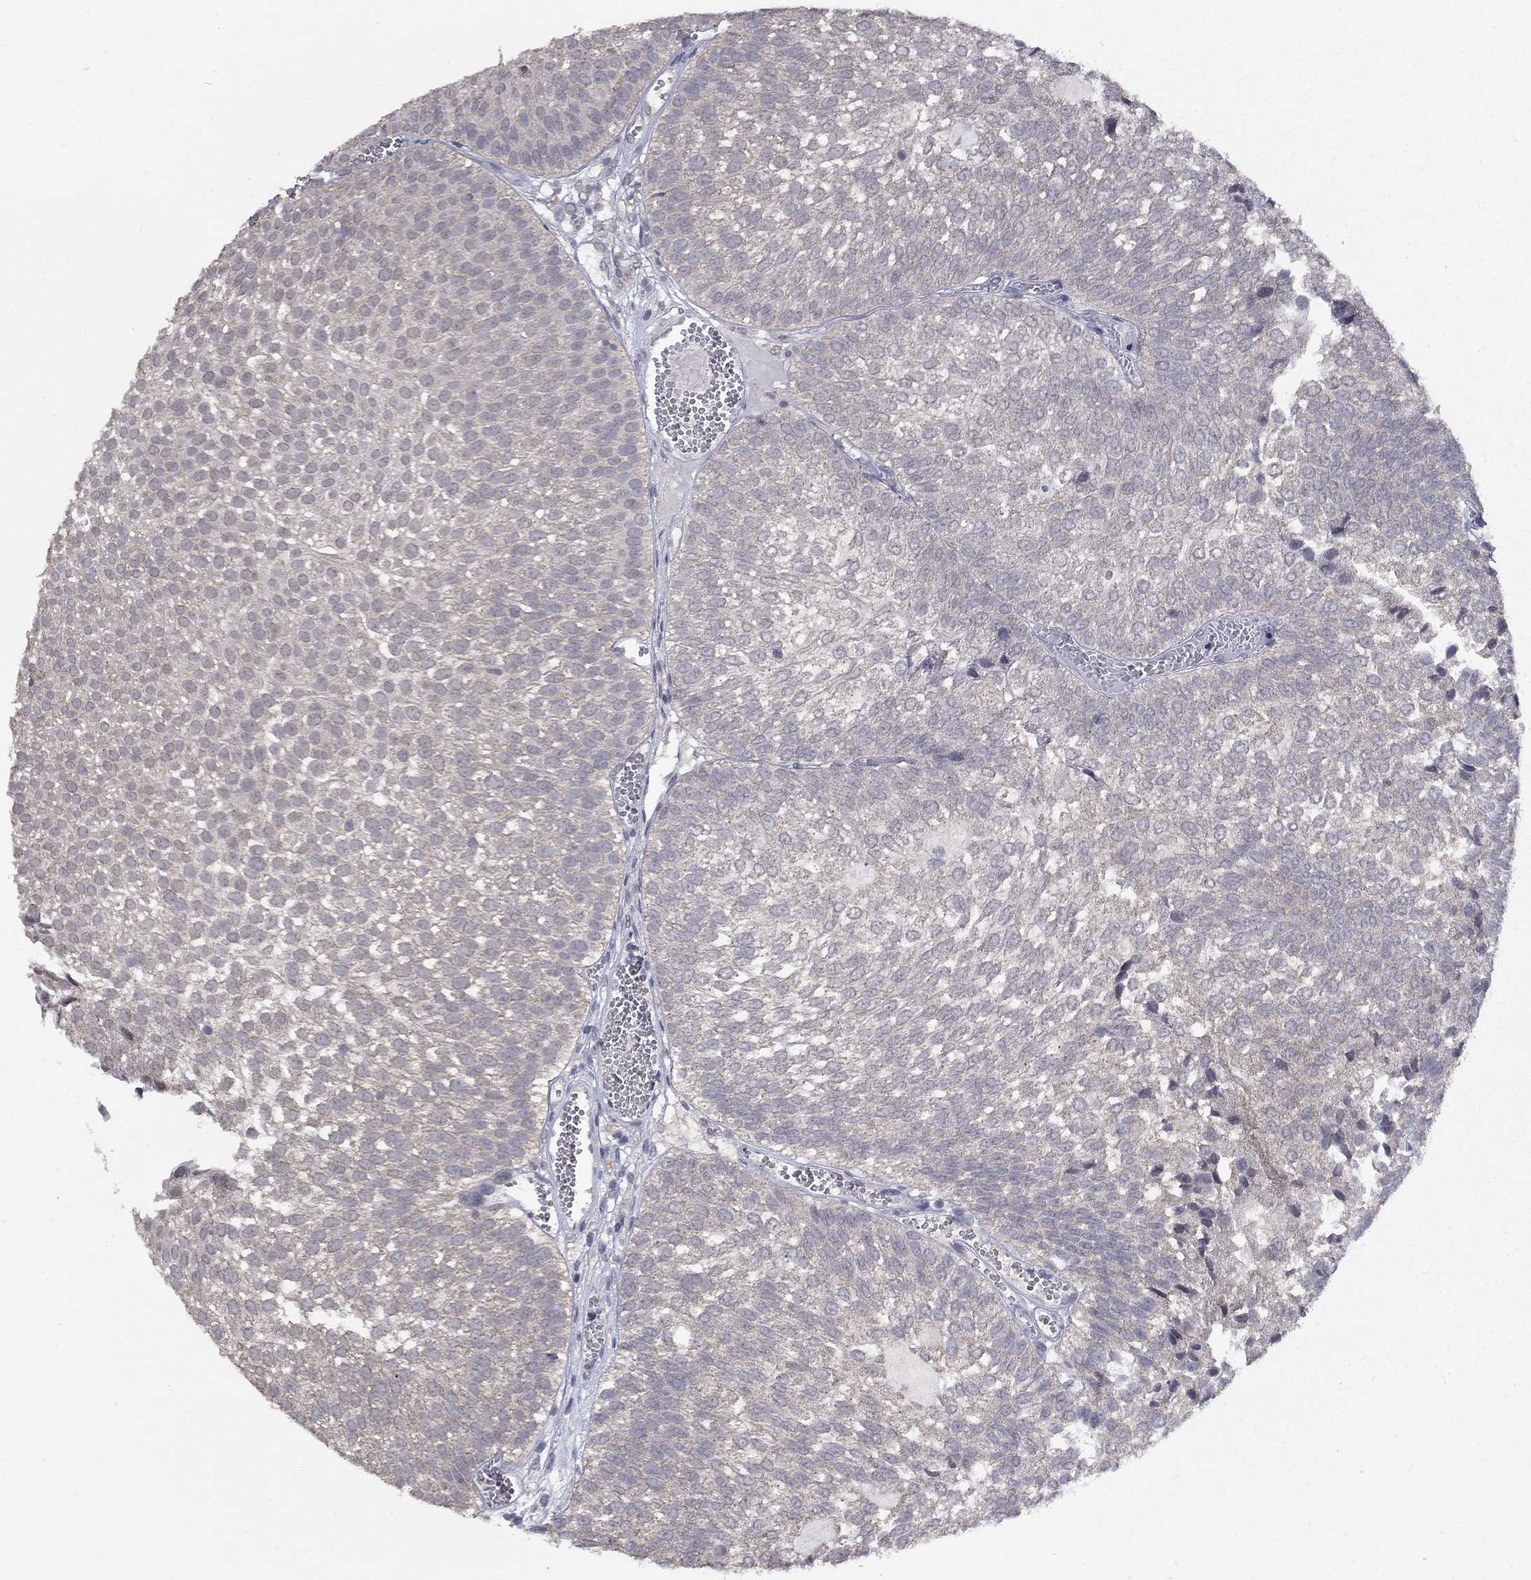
{"staining": {"intensity": "negative", "quantity": "none", "location": "none"}, "tissue": "urothelial cancer", "cell_type": "Tumor cells", "image_type": "cancer", "snomed": [{"axis": "morphology", "description": "Urothelial carcinoma, Low grade"}, {"axis": "topography", "description": "Urinary bladder"}], "caption": "IHC of human urothelial cancer reveals no positivity in tumor cells. (Immunohistochemistry (ihc), brightfield microscopy, high magnification).", "gene": "SPATA33", "patient": {"sex": "male", "age": 52}}